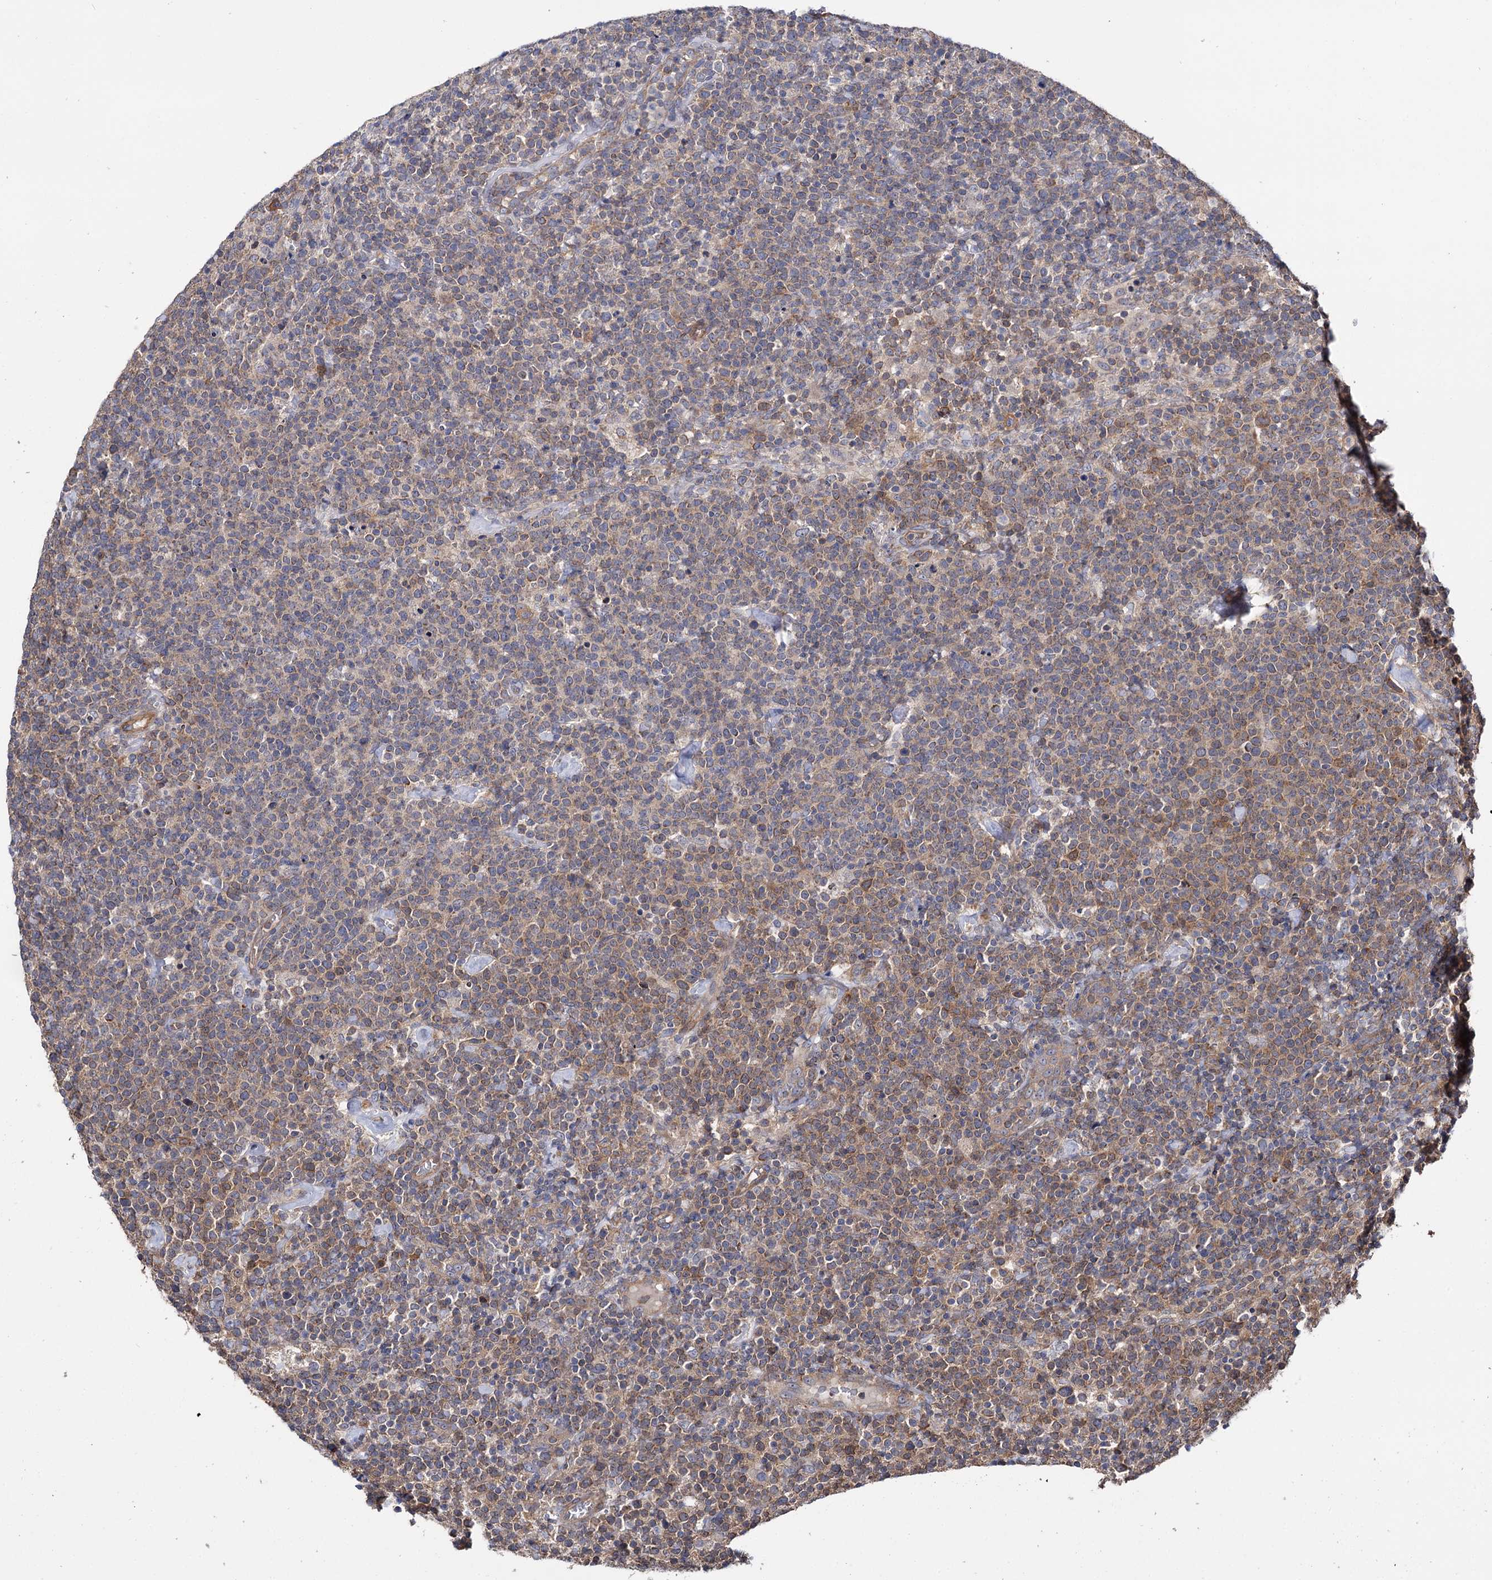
{"staining": {"intensity": "moderate", "quantity": "25%-75%", "location": "cytoplasmic/membranous"}, "tissue": "lymphoma", "cell_type": "Tumor cells", "image_type": "cancer", "snomed": [{"axis": "morphology", "description": "Malignant lymphoma, non-Hodgkin's type, High grade"}, {"axis": "topography", "description": "Lymph node"}], "caption": "The histopathology image shows staining of high-grade malignant lymphoma, non-Hodgkin's type, revealing moderate cytoplasmic/membranous protein expression (brown color) within tumor cells.", "gene": "IDI1", "patient": {"sex": "male", "age": 61}}